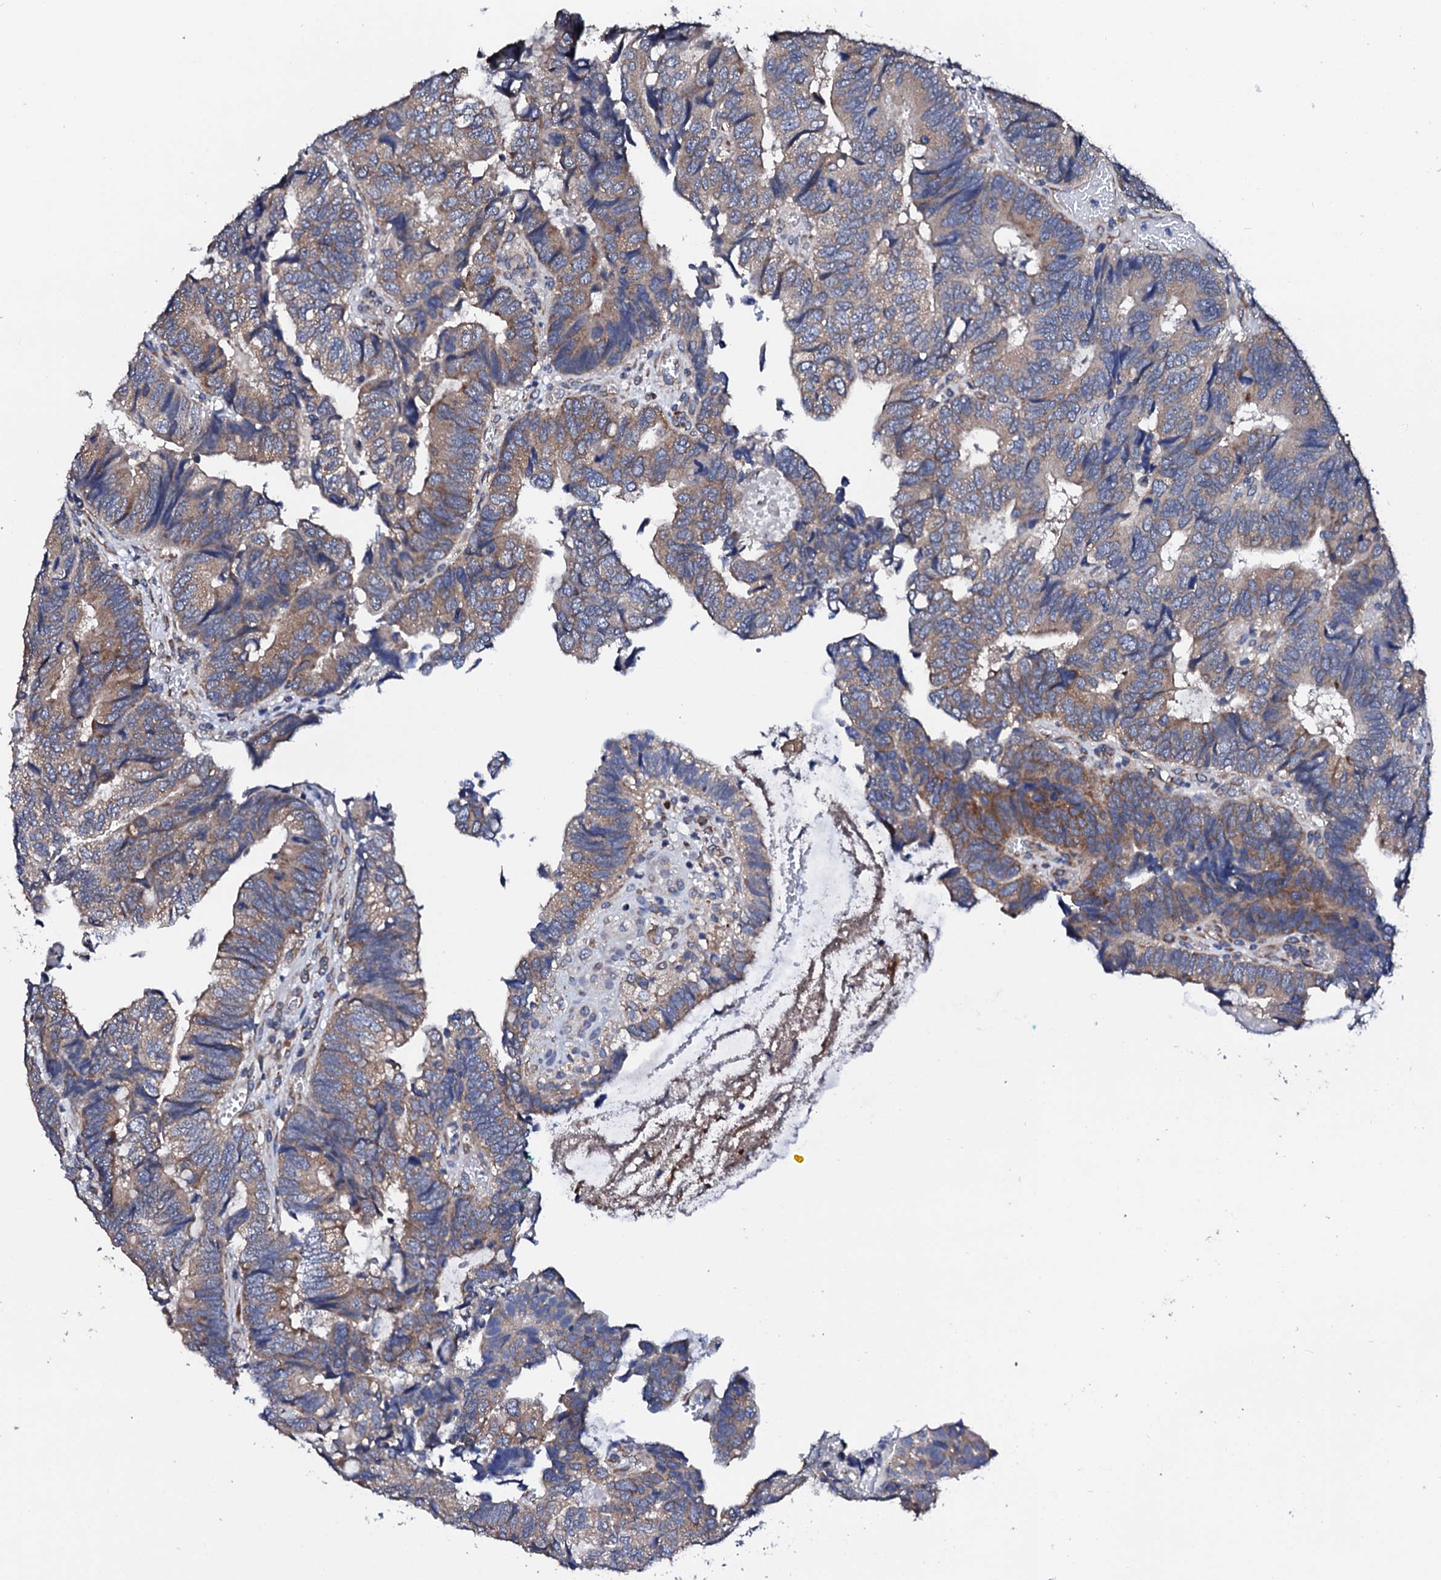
{"staining": {"intensity": "moderate", "quantity": ">75%", "location": "cytoplasmic/membranous"}, "tissue": "colorectal cancer", "cell_type": "Tumor cells", "image_type": "cancer", "snomed": [{"axis": "morphology", "description": "Adenocarcinoma, NOS"}, {"axis": "topography", "description": "Colon"}], "caption": "Brown immunohistochemical staining in adenocarcinoma (colorectal) demonstrates moderate cytoplasmic/membranous staining in about >75% of tumor cells. Using DAB (3,3'-diaminobenzidine) (brown) and hematoxylin (blue) stains, captured at high magnification using brightfield microscopy.", "gene": "NUP58", "patient": {"sex": "female", "age": 67}}